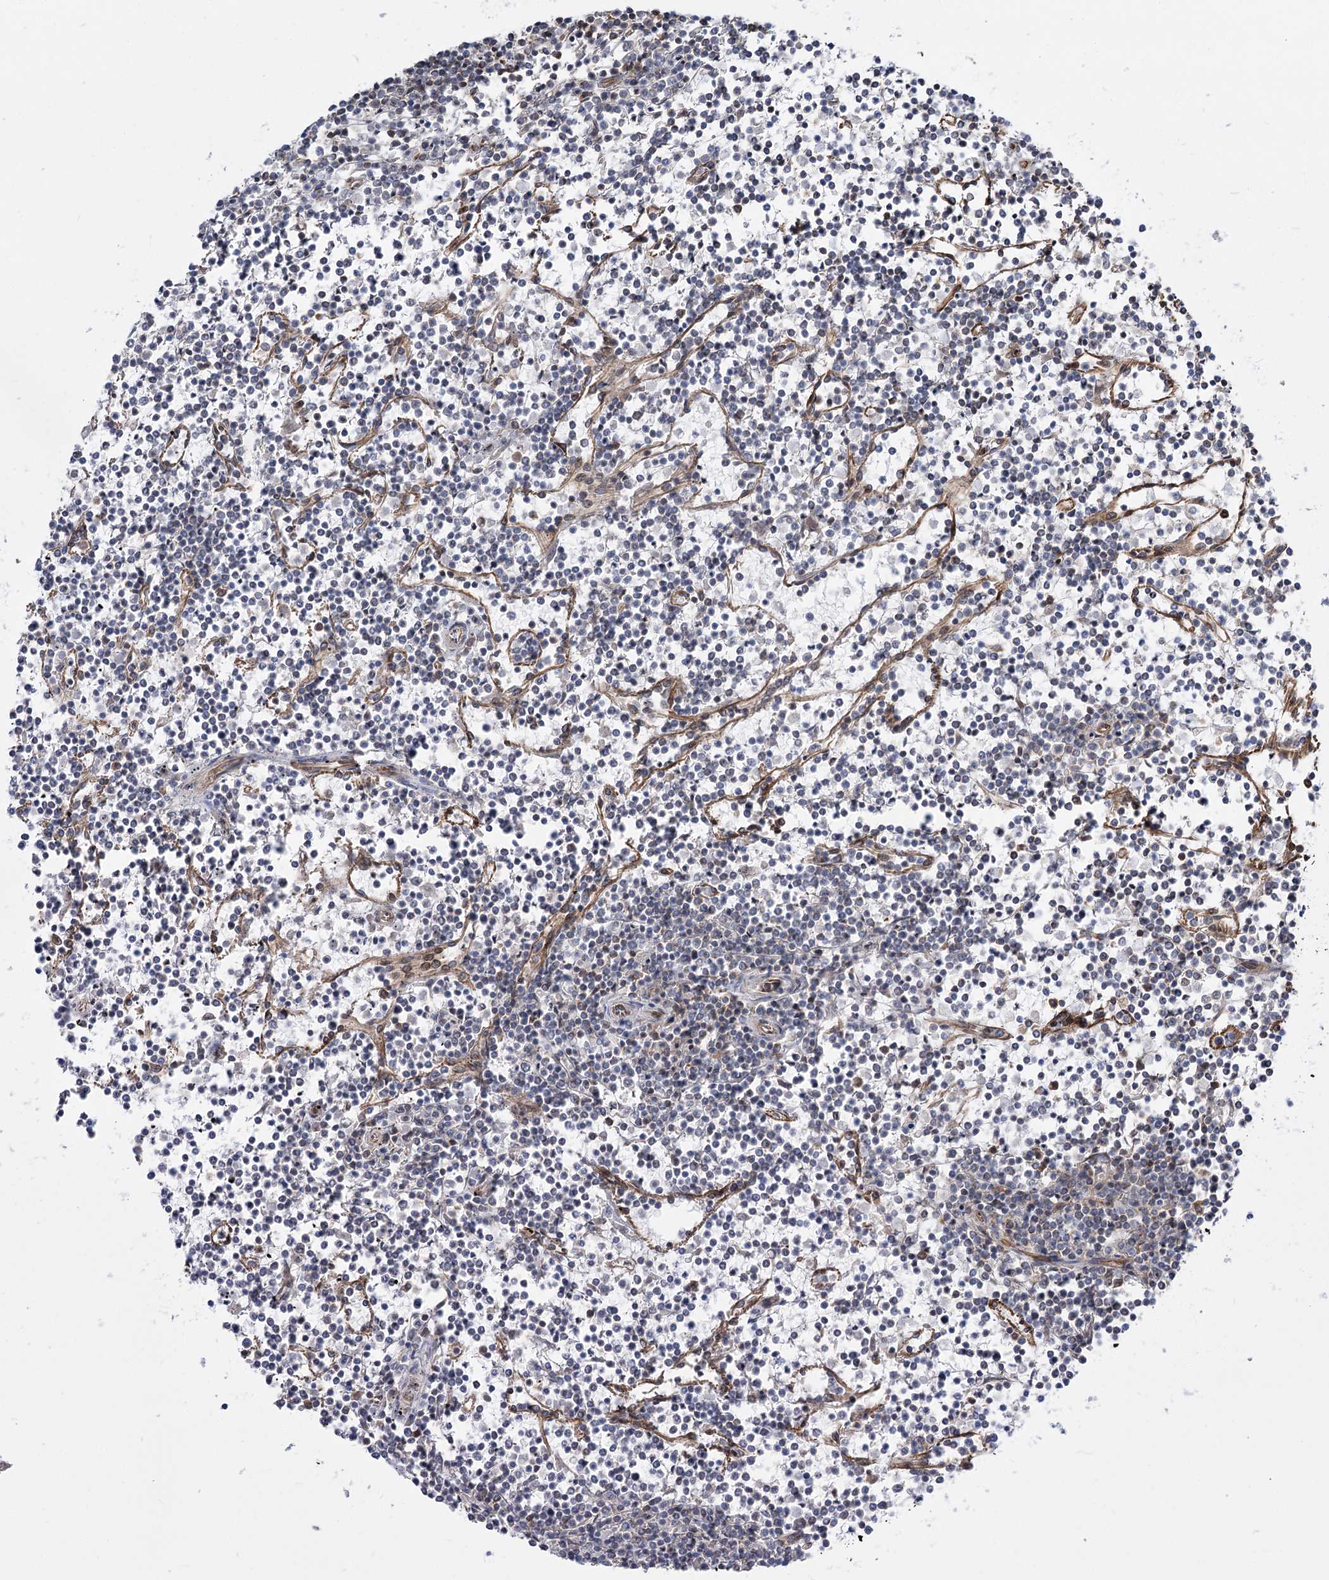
{"staining": {"intensity": "negative", "quantity": "none", "location": "none"}, "tissue": "lymphoma", "cell_type": "Tumor cells", "image_type": "cancer", "snomed": [{"axis": "morphology", "description": "Malignant lymphoma, non-Hodgkin's type, Low grade"}, {"axis": "topography", "description": "Spleen"}], "caption": "DAB (3,3'-diaminobenzidine) immunohistochemical staining of human lymphoma demonstrates no significant expression in tumor cells.", "gene": "SH3BP5L", "patient": {"sex": "female", "age": 19}}